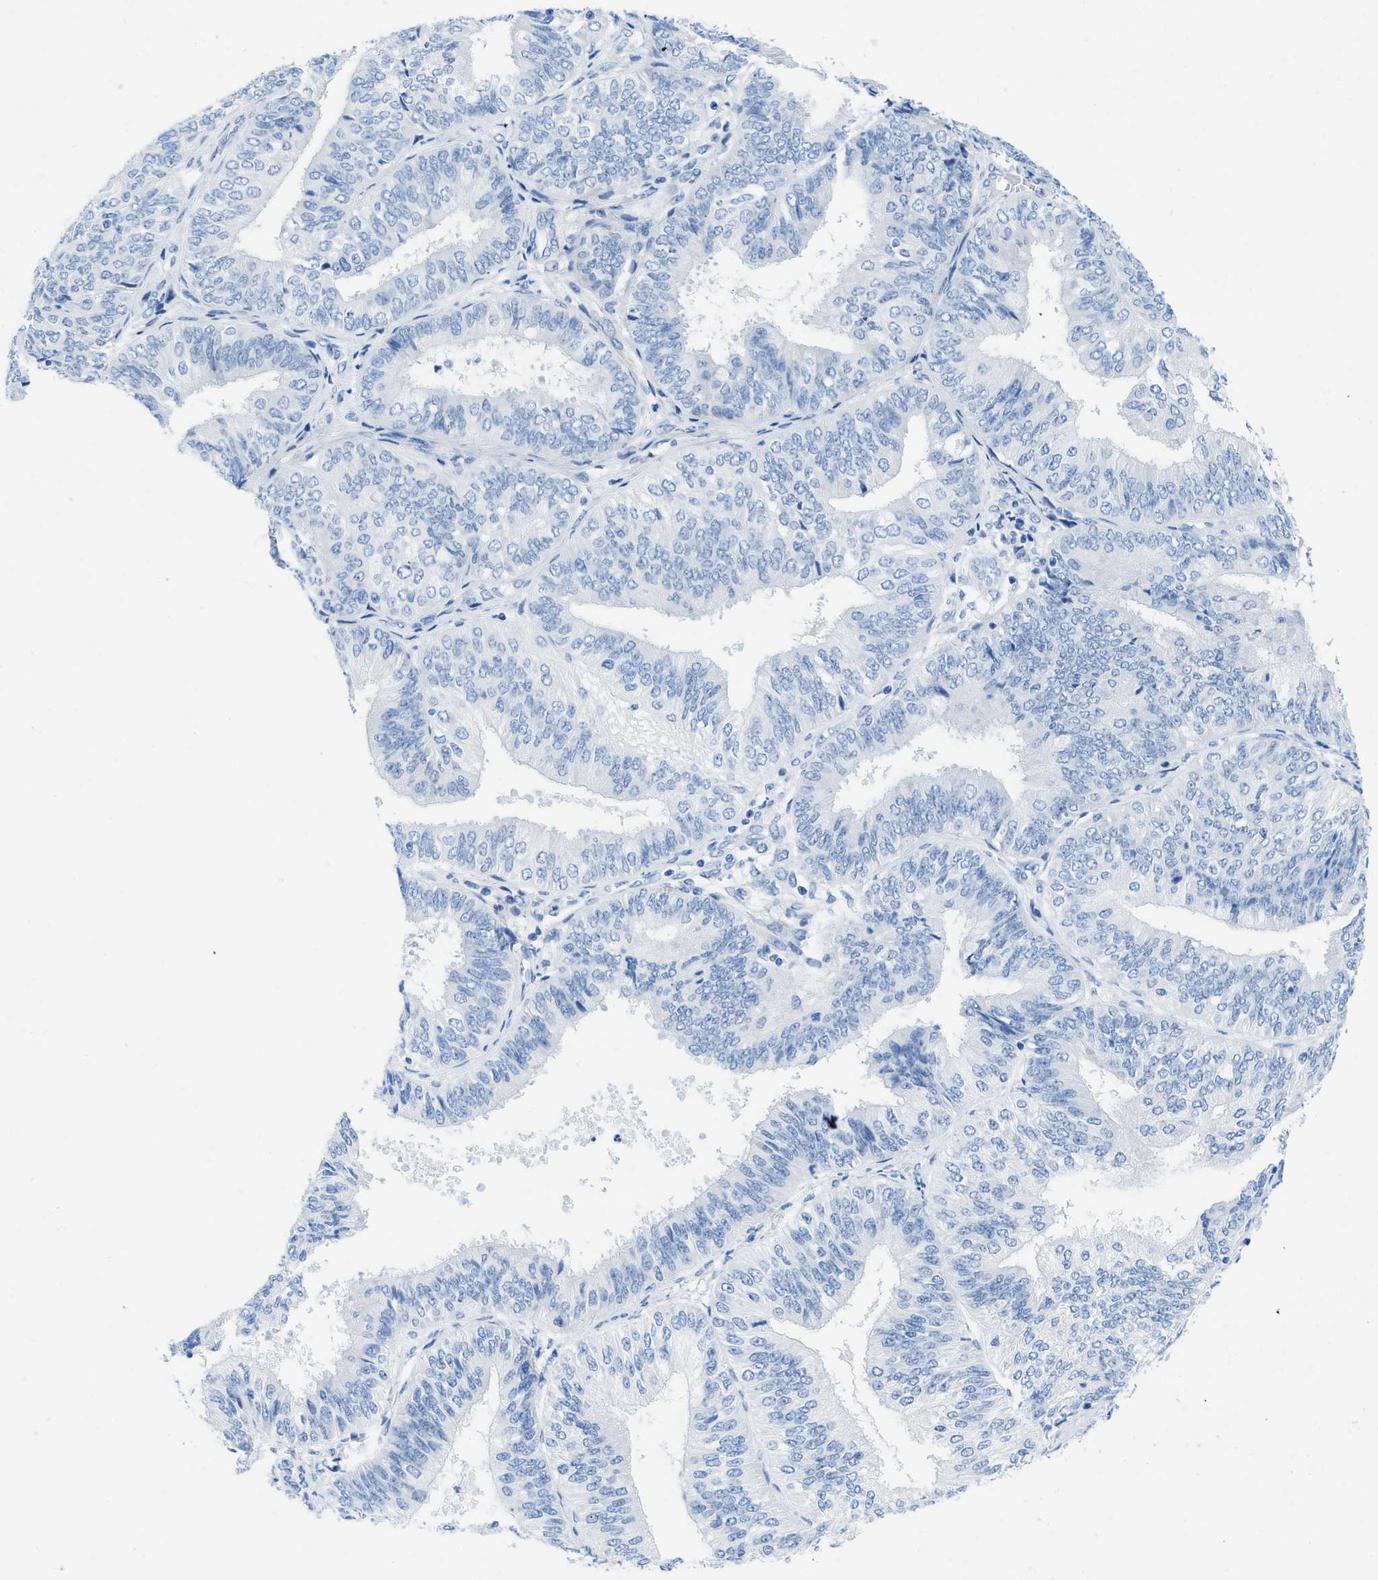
{"staining": {"intensity": "negative", "quantity": "none", "location": "none"}, "tissue": "endometrial cancer", "cell_type": "Tumor cells", "image_type": "cancer", "snomed": [{"axis": "morphology", "description": "Adenocarcinoma, NOS"}, {"axis": "topography", "description": "Endometrium"}], "caption": "Adenocarcinoma (endometrial) was stained to show a protein in brown. There is no significant staining in tumor cells. The staining is performed using DAB (3,3'-diaminobenzidine) brown chromogen with nuclei counter-stained in using hematoxylin.", "gene": "COL3A1", "patient": {"sex": "female", "age": 58}}